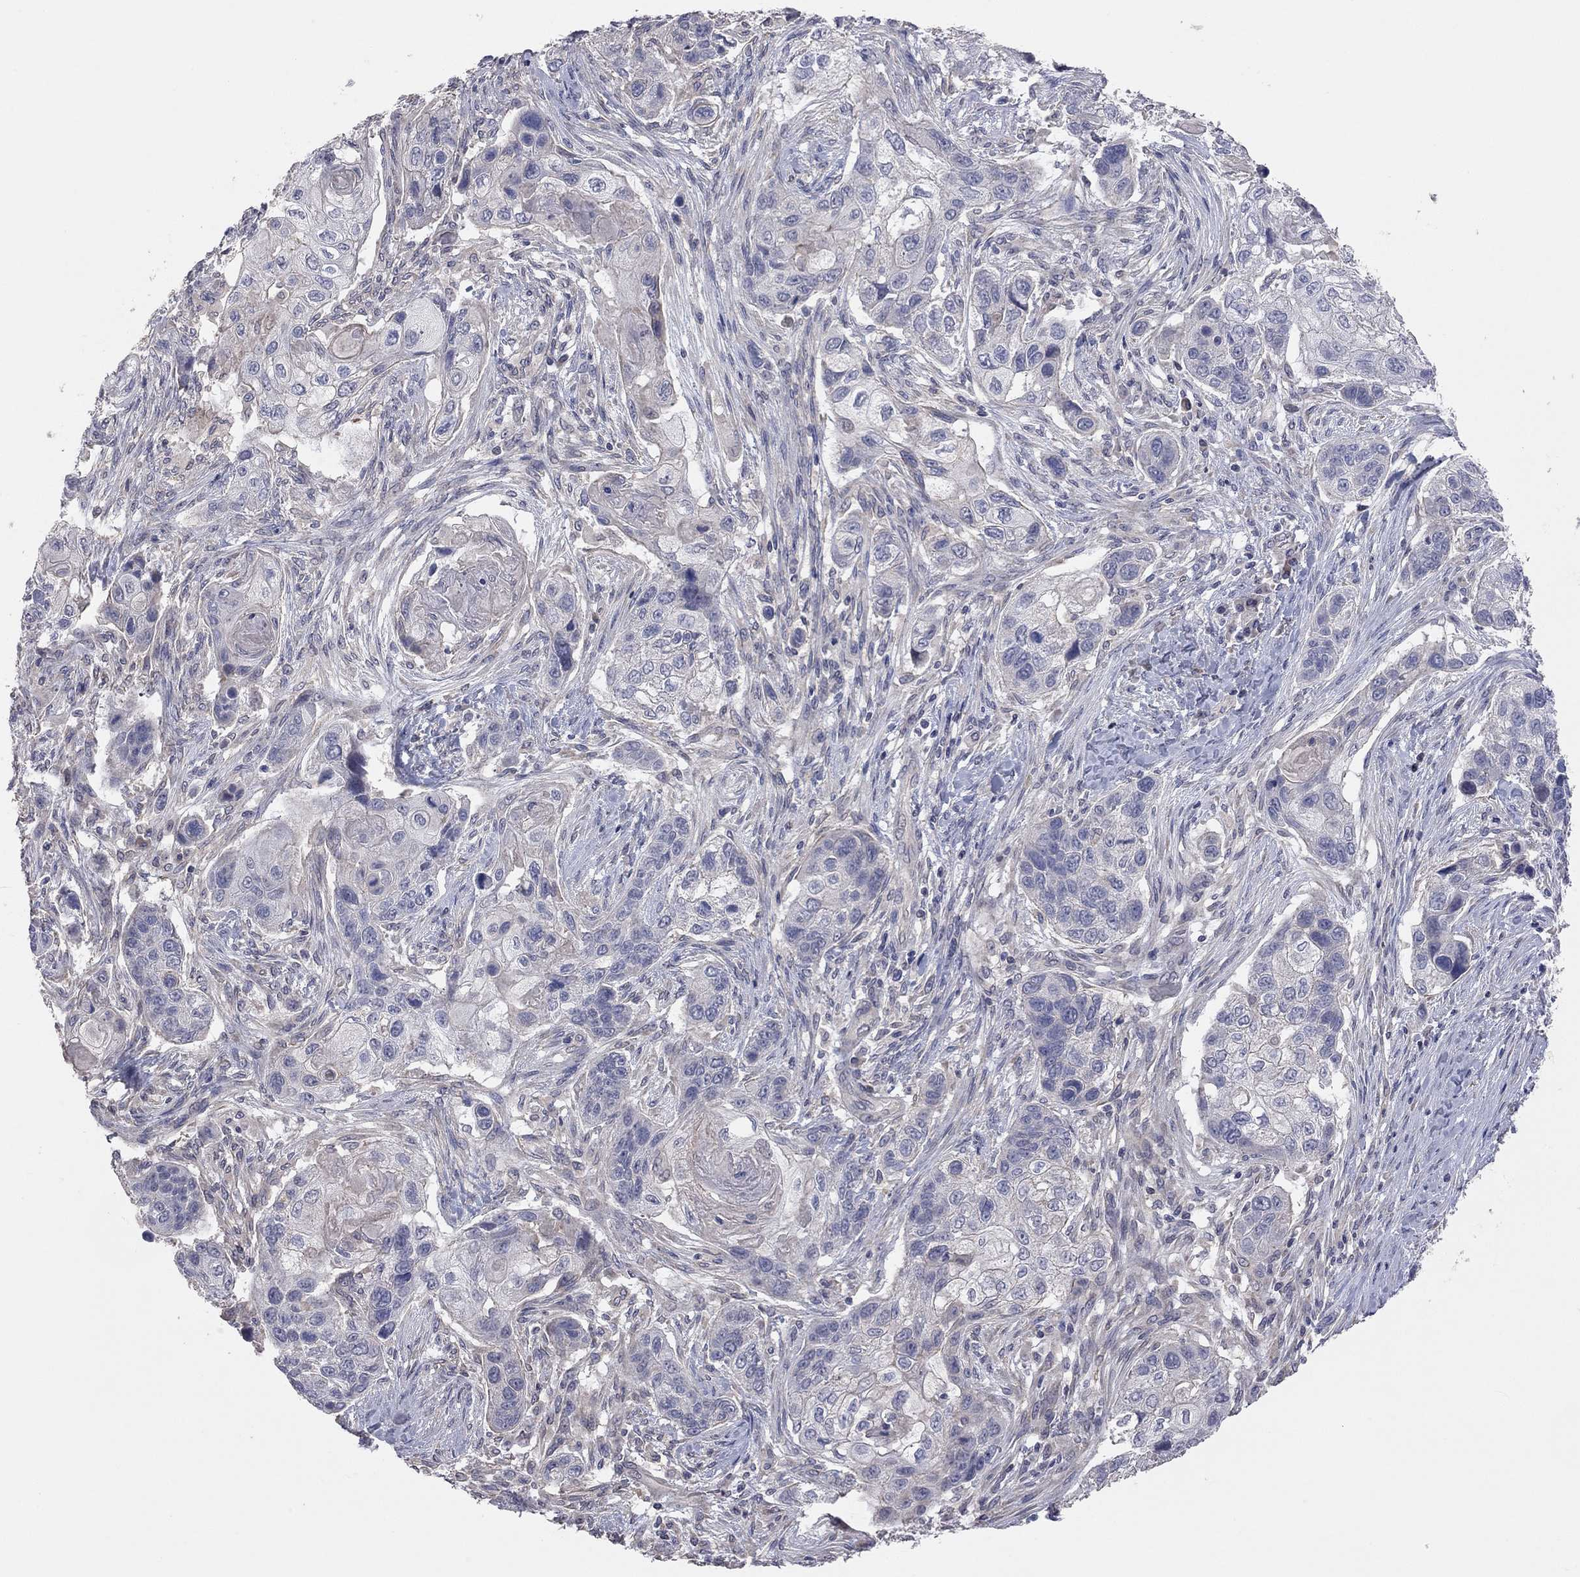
{"staining": {"intensity": "negative", "quantity": "none", "location": "none"}, "tissue": "lung cancer", "cell_type": "Tumor cells", "image_type": "cancer", "snomed": [{"axis": "morphology", "description": "Normal tissue, NOS"}, {"axis": "morphology", "description": "Squamous cell carcinoma, NOS"}, {"axis": "topography", "description": "Bronchus"}, {"axis": "topography", "description": "Lung"}], "caption": "IHC of human lung cancer shows no expression in tumor cells.", "gene": "KCNB1", "patient": {"sex": "male", "age": 69}}